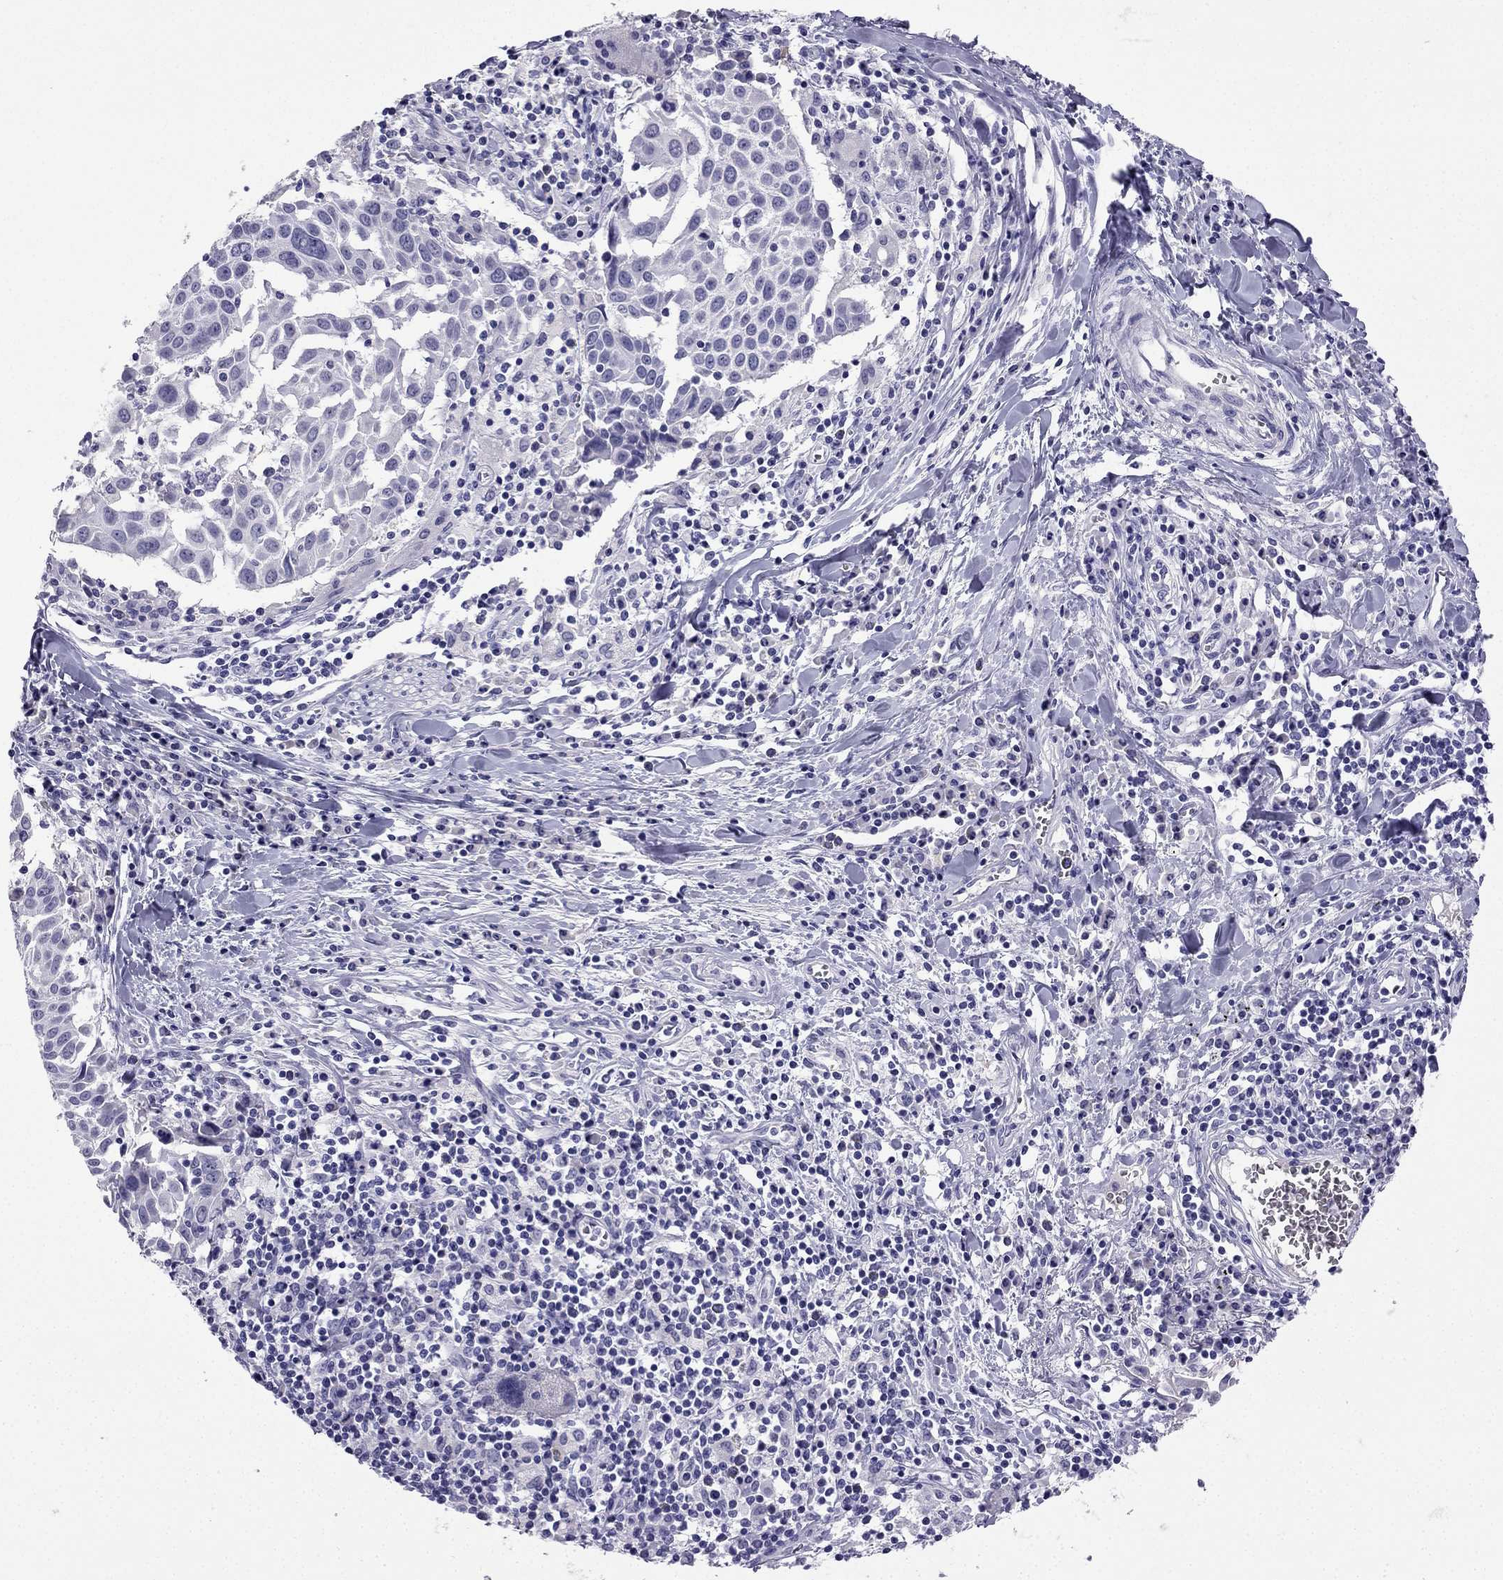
{"staining": {"intensity": "negative", "quantity": "none", "location": "none"}, "tissue": "lung cancer", "cell_type": "Tumor cells", "image_type": "cancer", "snomed": [{"axis": "morphology", "description": "Squamous cell carcinoma, NOS"}, {"axis": "topography", "description": "Lung"}], "caption": "Protein analysis of lung cancer shows no significant positivity in tumor cells.", "gene": "NPTX1", "patient": {"sex": "male", "age": 57}}